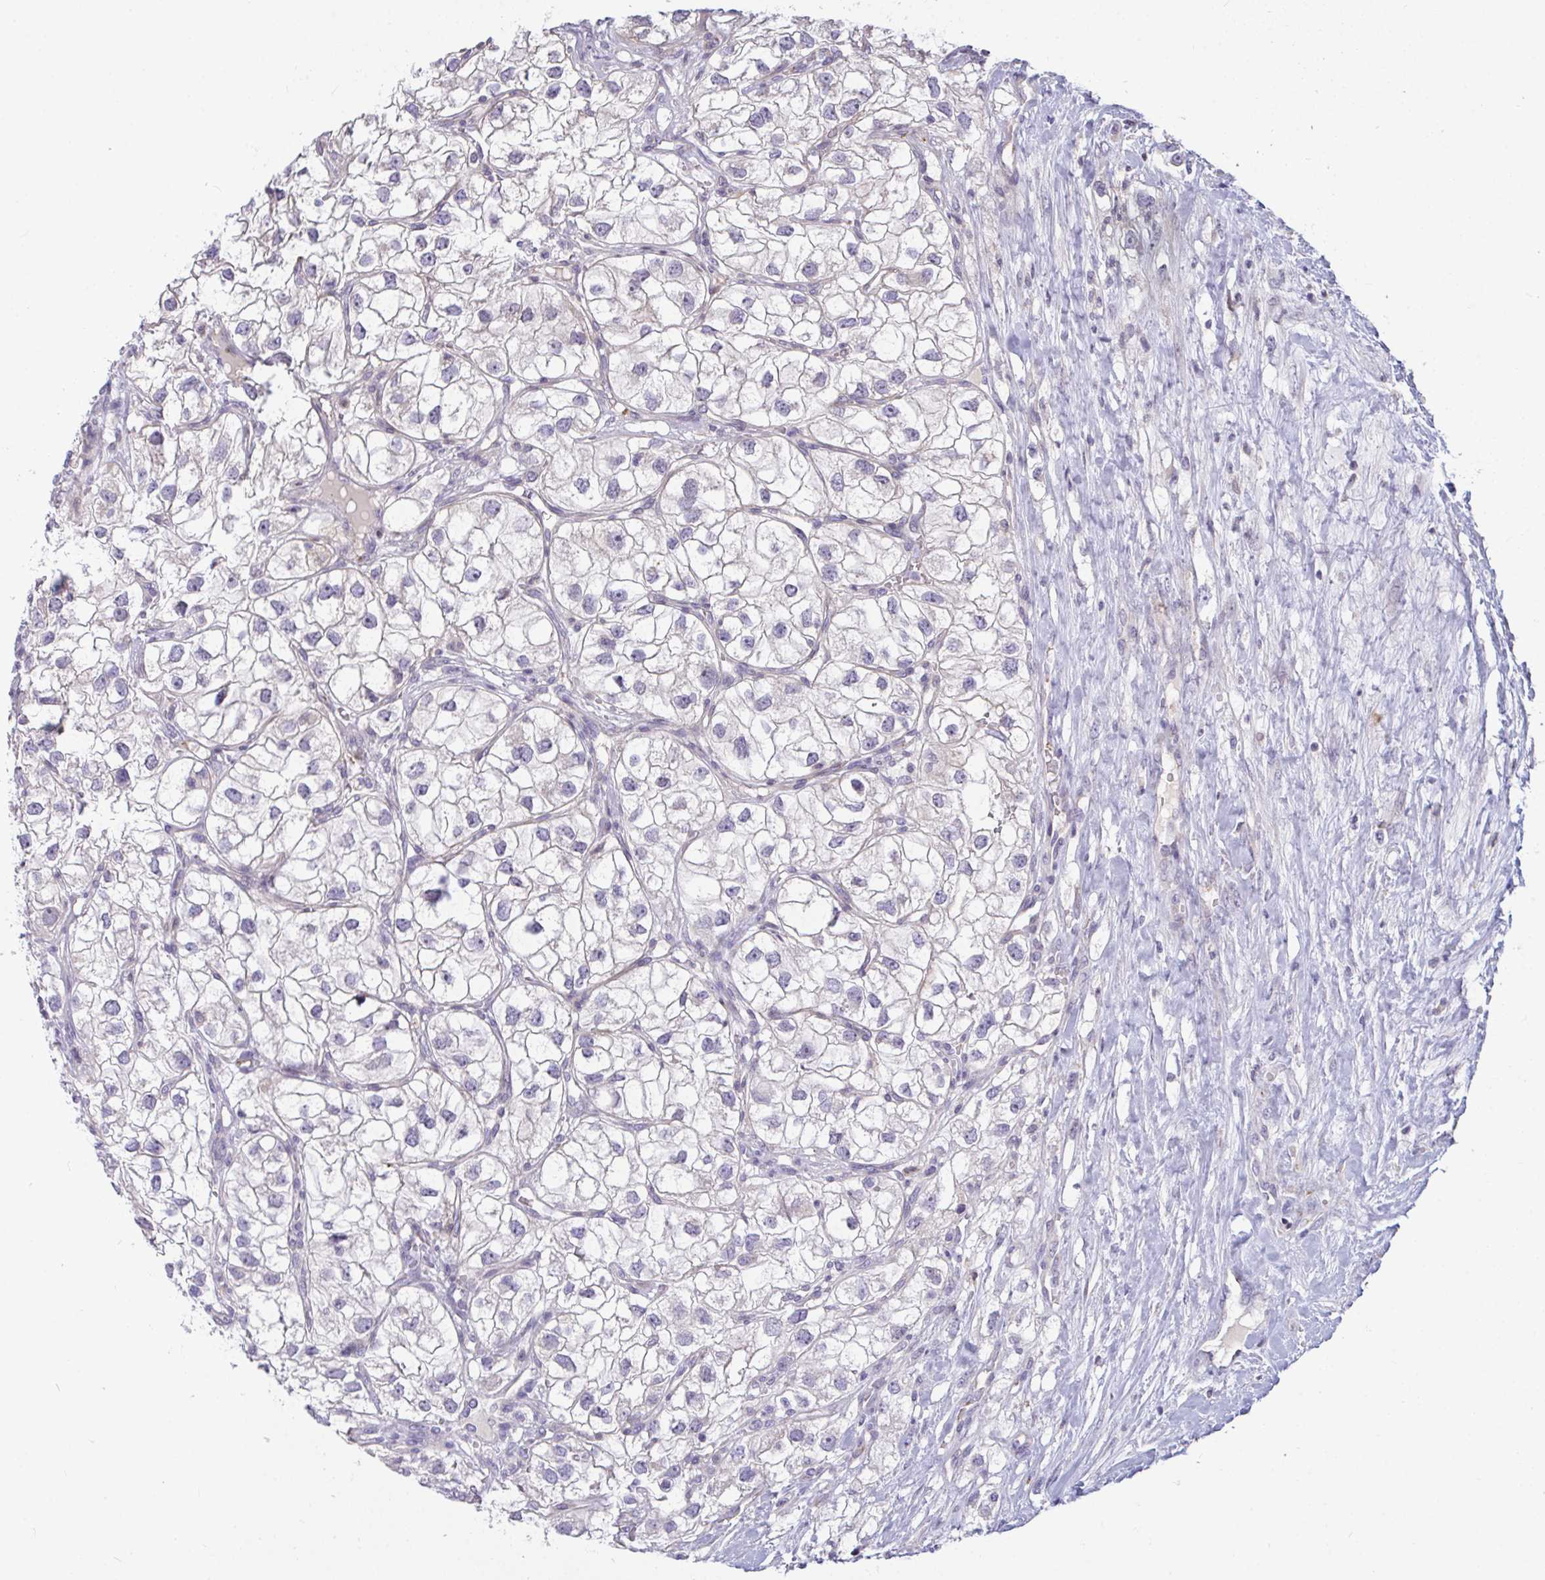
{"staining": {"intensity": "negative", "quantity": "none", "location": "none"}, "tissue": "renal cancer", "cell_type": "Tumor cells", "image_type": "cancer", "snomed": [{"axis": "morphology", "description": "Adenocarcinoma, NOS"}, {"axis": "topography", "description": "Kidney"}], "caption": "Immunohistochemistry (IHC) of human renal cancer (adenocarcinoma) reveals no staining in tumor cells.", "gene": "SEMA6B", "patient": {"sex": "male", "age": 59}}